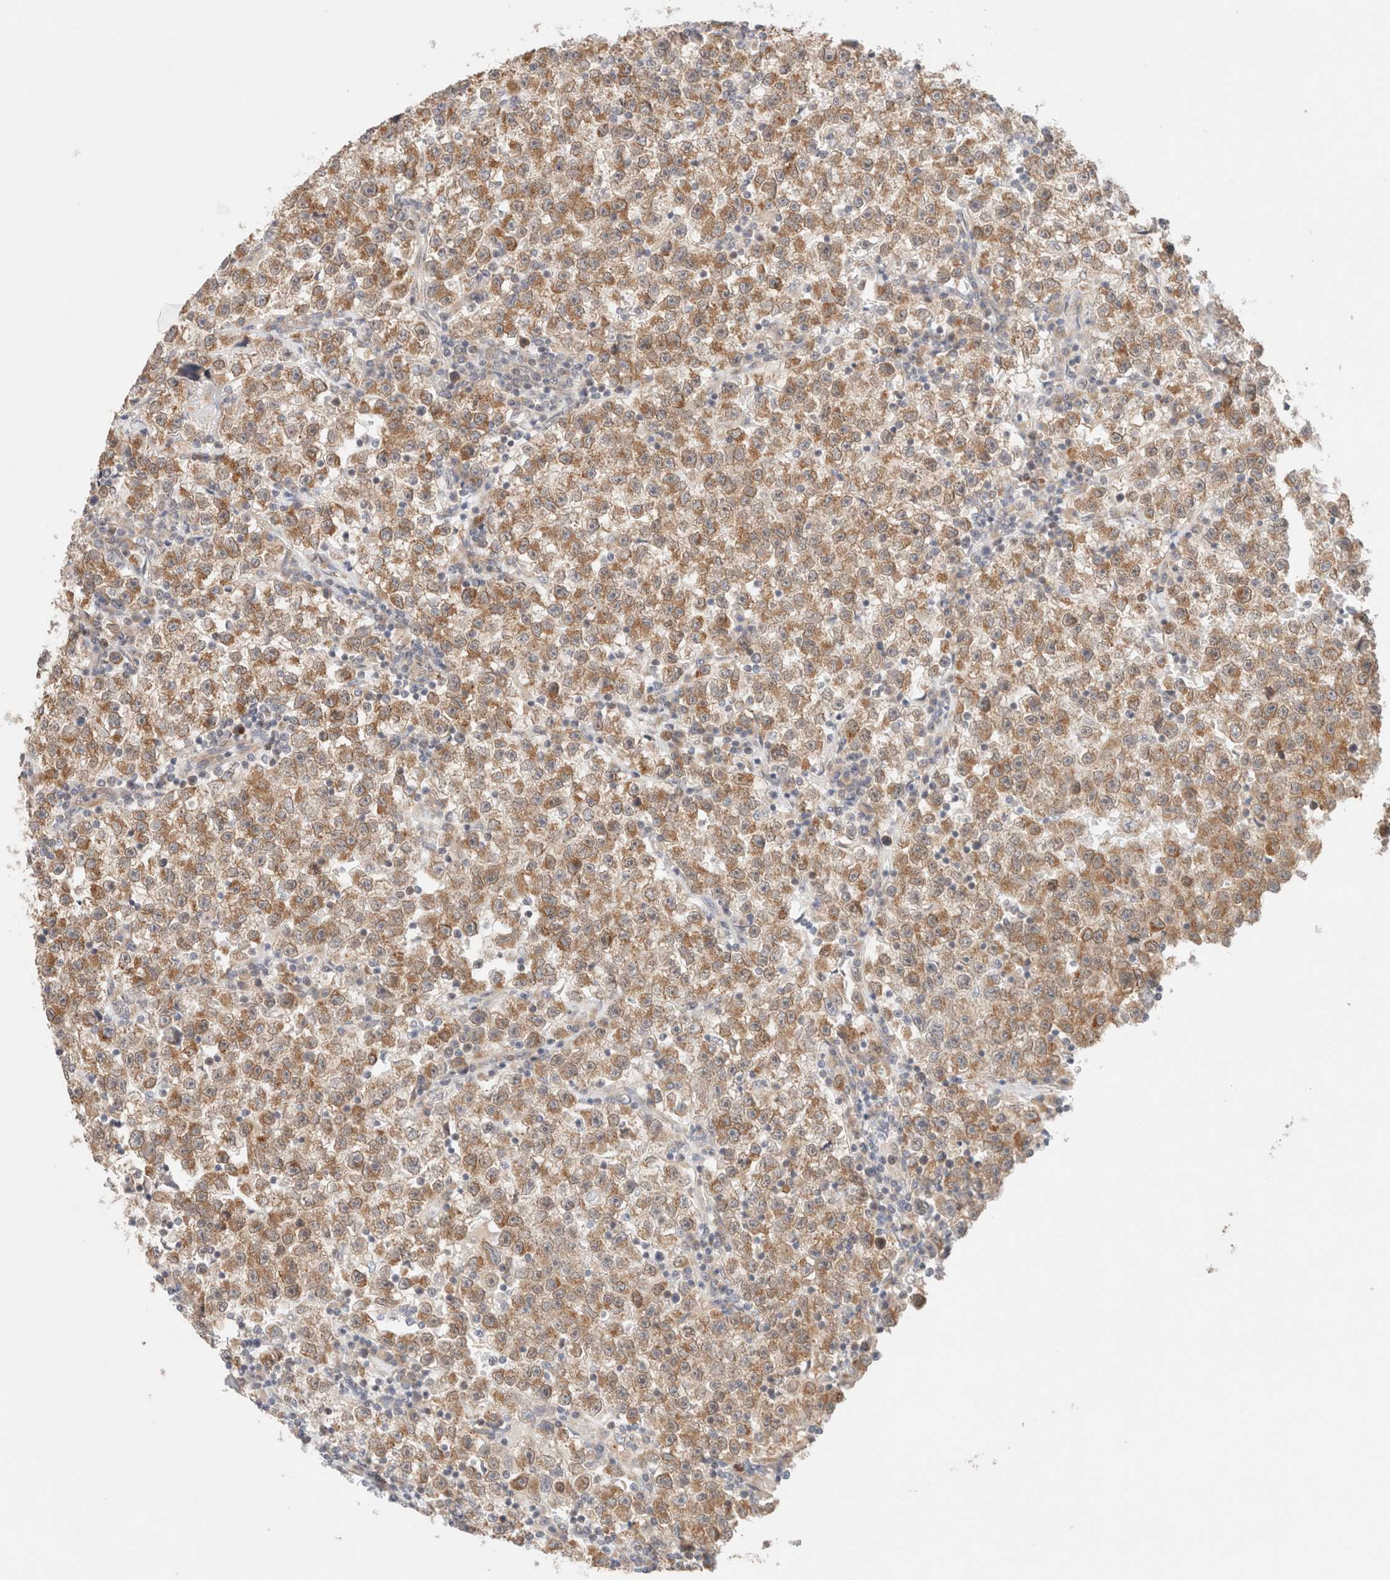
{"staining": {"intensity": "moderate", "quantity": ">75%", "location": "cytoplasmic/membranous"}, "tissue": "testis cancer", "cell_type": "Tumor cells", "image_type": "cancer", "snomed": [{"axis": "morphology", "description": "Seminoma, NOS"}, {"axis": "topography", "description": "Testis"}], "caption": "Seminoma (testis) stained with immunohistochemistry demonstrates moderate cytoplasmic/membranous positivity in approximately >75% of tumor cells. (DAB = brown stain, brightfield microscopy at high magnification).", "gene": "RRP15", "patient": {"sex": "male", "age": 22}}